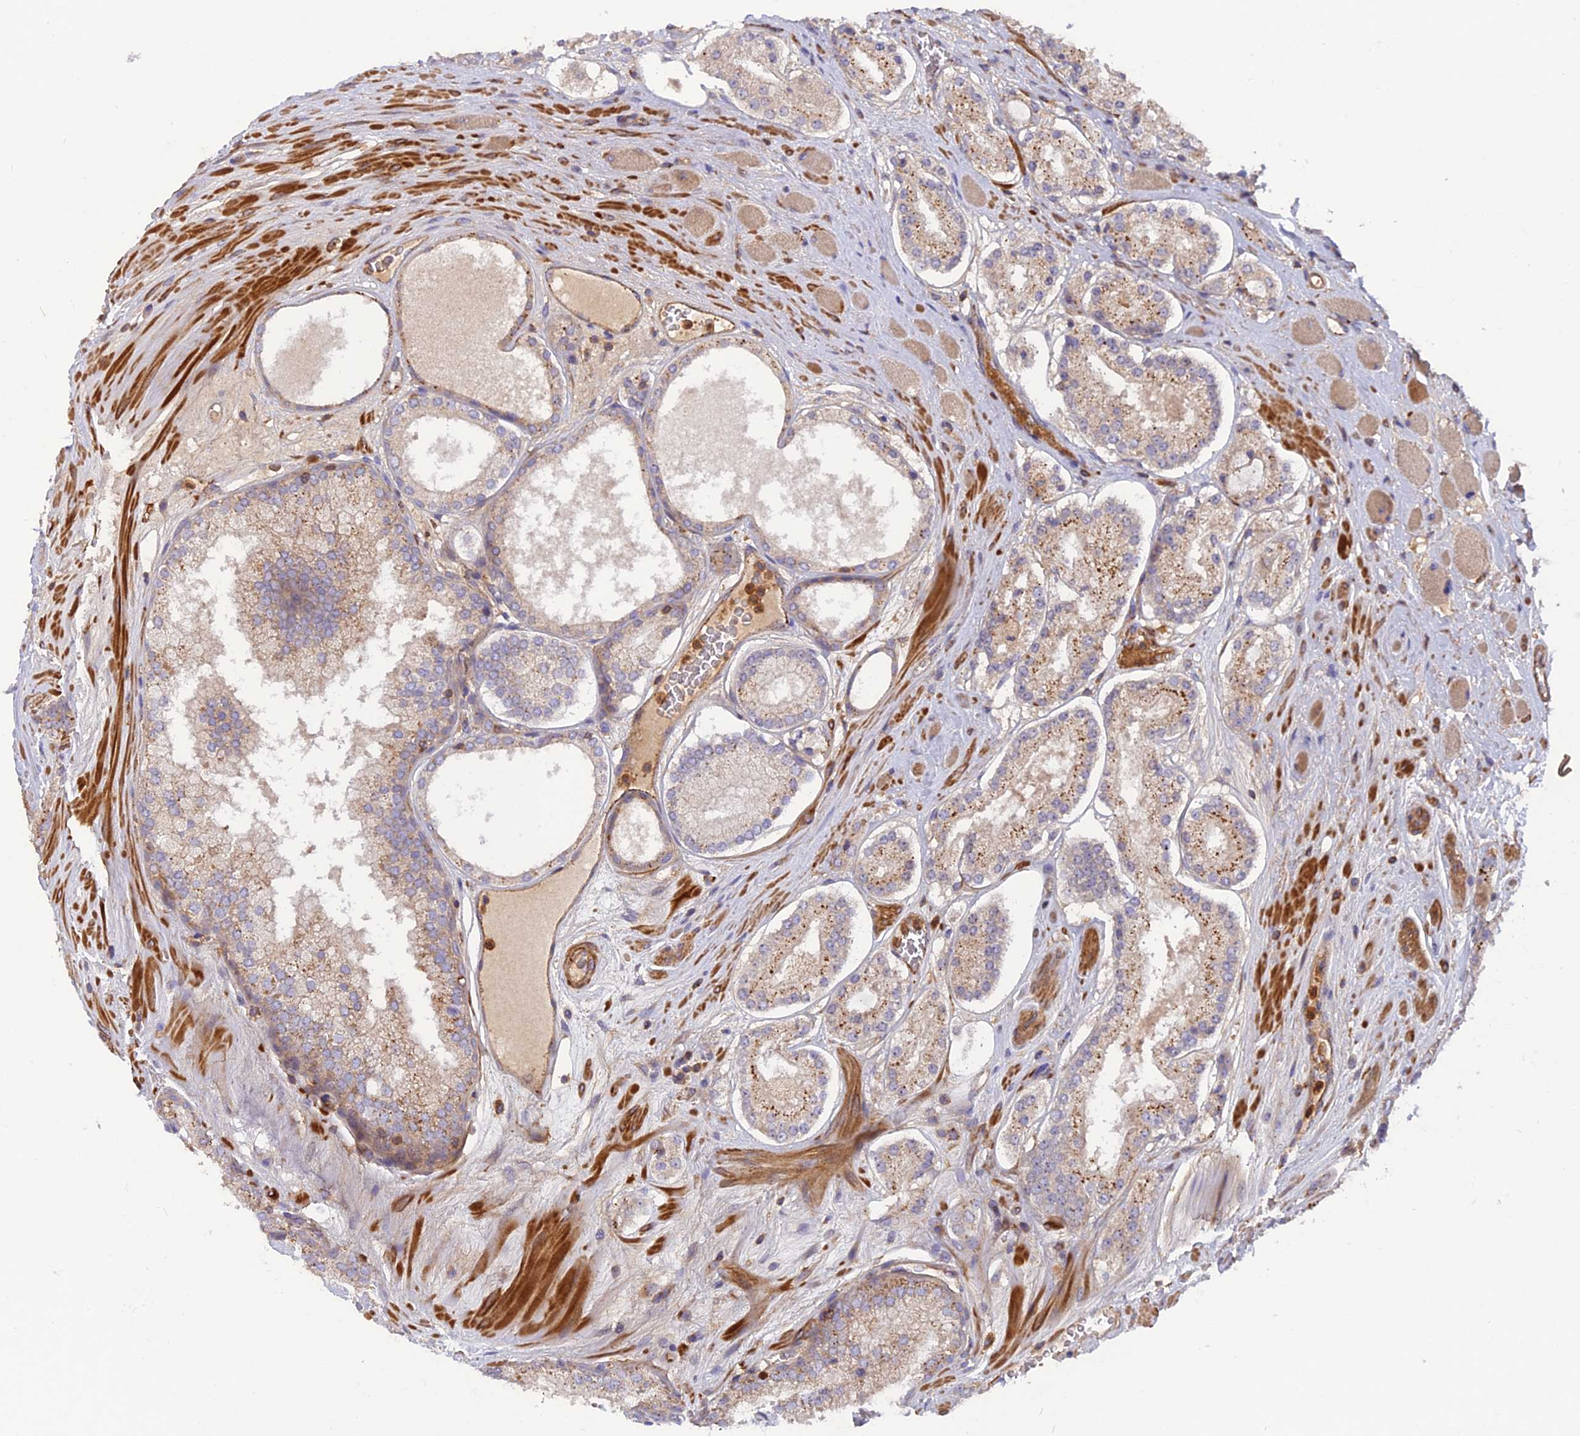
{"staining": {"intensity": "weak", "quantity": "<25%", "location": "cytoplasmic/membranous"}, "tissue": "prostate cancer", "cell_type": "Tumor cells", "image_type": "cancer", "snomed": [{"axis": "morphology", "description": "Adenocarcinoma, High grade"}, {"axis": "topography", "description": "Prostate"}], "caption": "A micrograph of human prostate cancer is negative for staining in tumor cells. Brightfield microscopy of immunohistochemistry stained with DAB (brown) and hematoxylin (blue), captured at high magnification.", "gene": "CPNE7", "patient": {"sex": "male", "age": 67}}